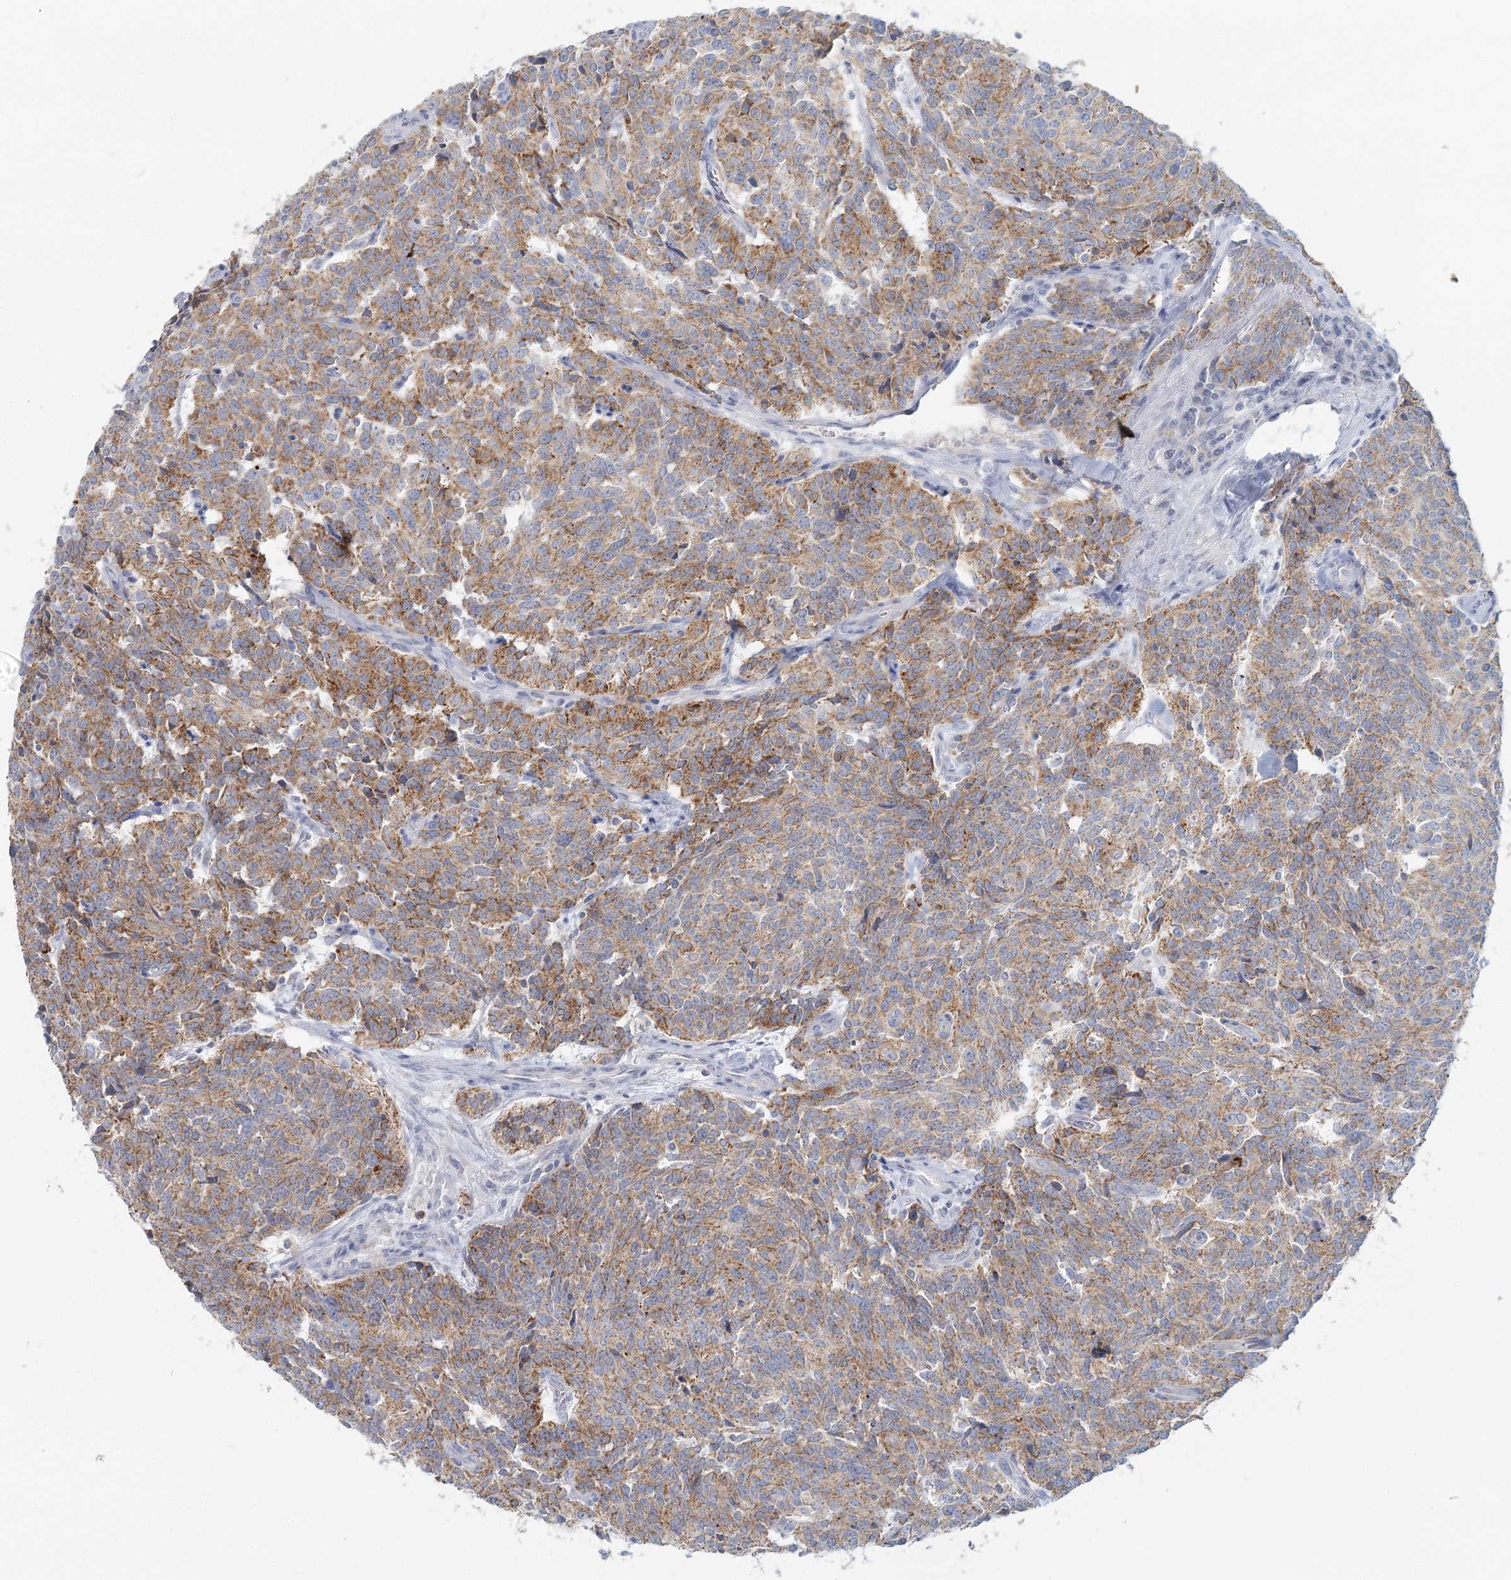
{"staining": {"intensity": "moderate", "quantity": ">75%", "location": "cytoplasmic/membranous"}, "tissue": "carcinoid", "cell_type": "Tumor cells", "image_type": "cancer", "snomed": [{"axis": "morphology", "description": "Carcinoid, malignant, NOS"}, {"axis": "topography", "description": "Lung"}], "caption": "There is medium levels of moderate cytoplasmic/membranous staining in tumor cells of carcinoid, as demonstrated by immunohistochemical staining (brown color).", "gene": "BPHL", "patient": {"sex": "female", "age": 46}}